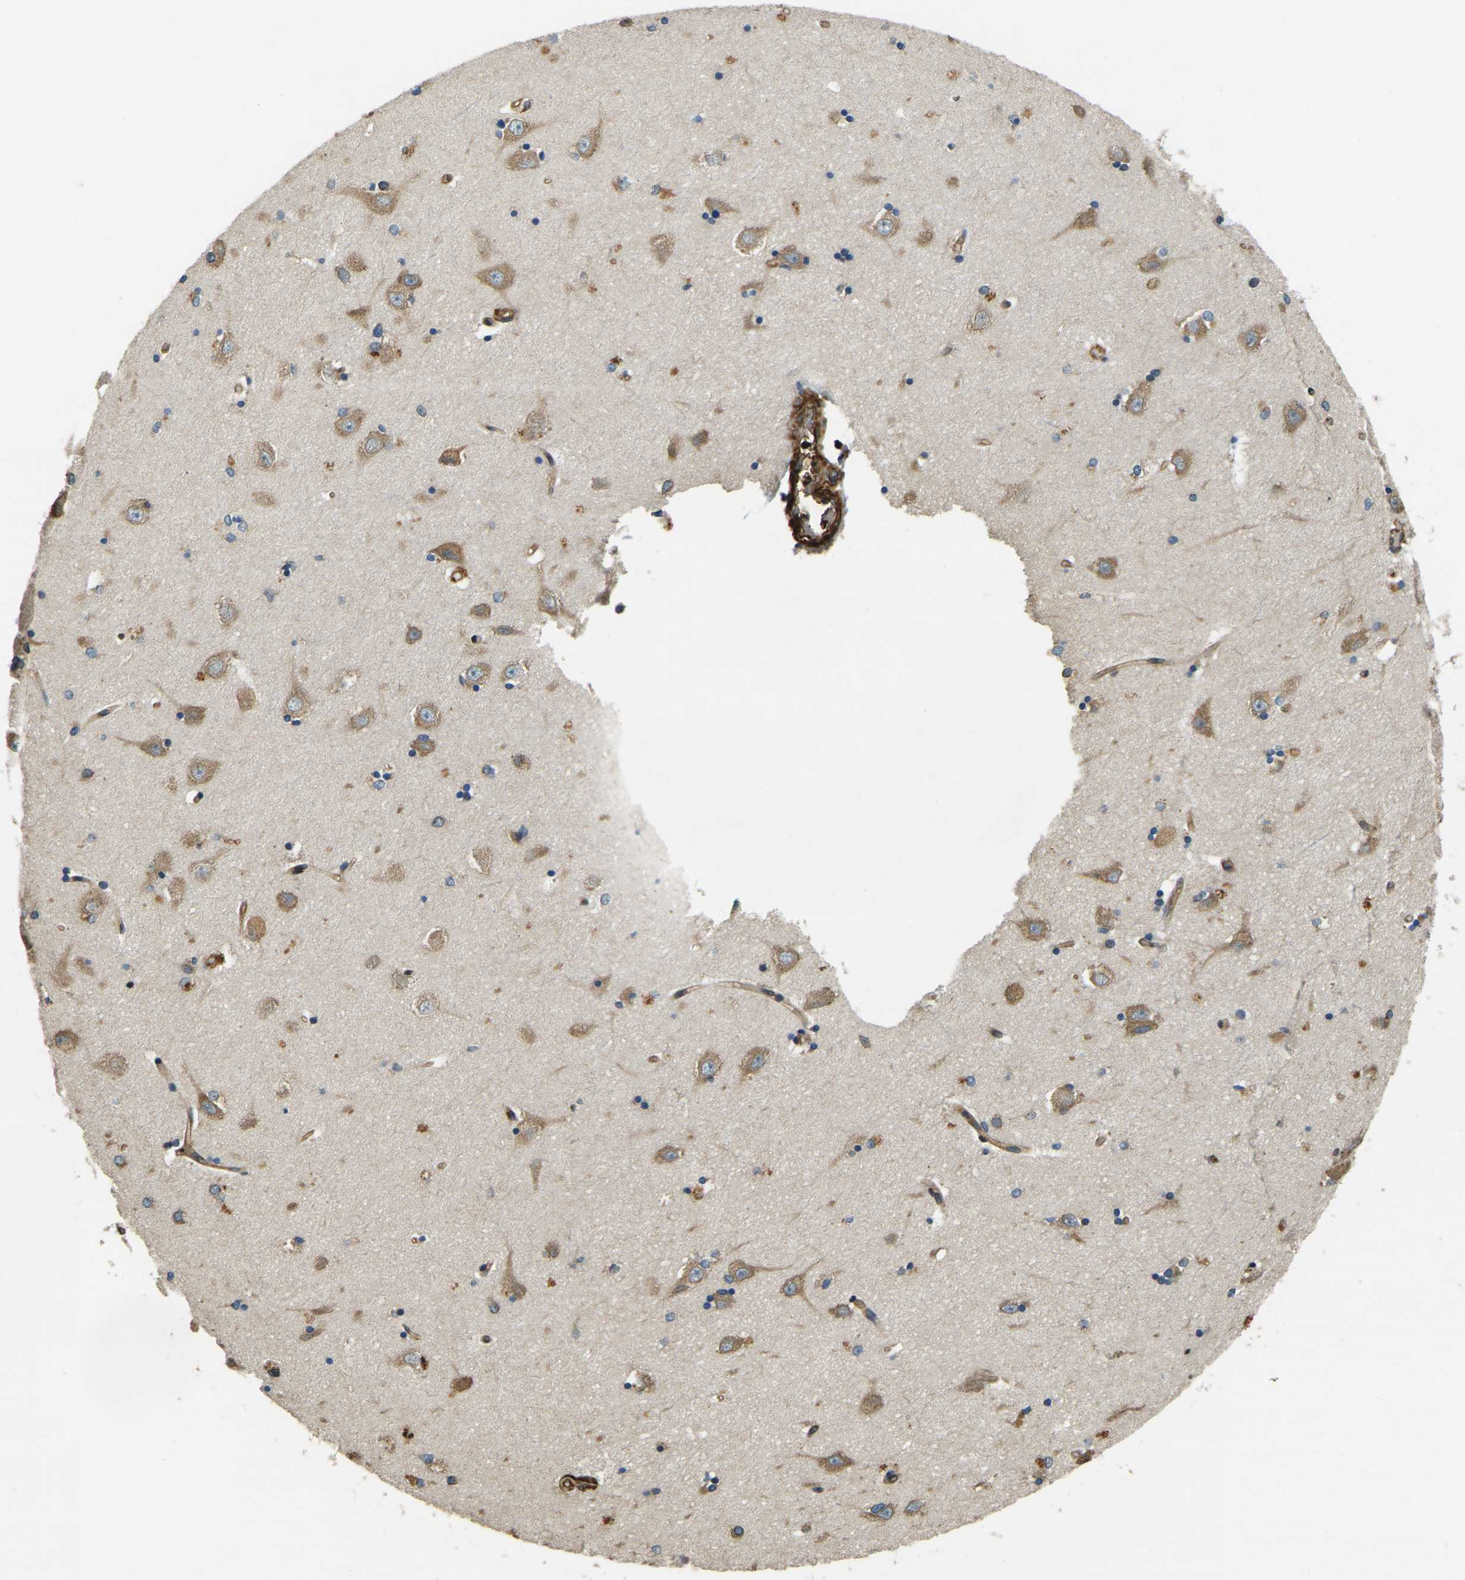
{"staining": {"intensity": "moderate", "quantity": "25%-75%", "location": "cytoplasmic/membranous"}, "tissue": "hippocampus", "cell_type": "Glial cells", "image_type": "normal", "snomed": [{"axis": "morphology", "description": "Normal tissue, NOS"}, {"axis": "topography", "description": "Hippocampus"}], "caption": "Immunohistochemistry histopathology image of benign hippocampus: hippocampus stained using IHC demonstrates medium levels of moderate protein expression localized specifically in the cytoplasmic/membranous of glial cells, appearing as a cytoplasmic/membranous brown color.", "gene": "ERGIC1", "patient": {"sex": "male", "age": 45}}